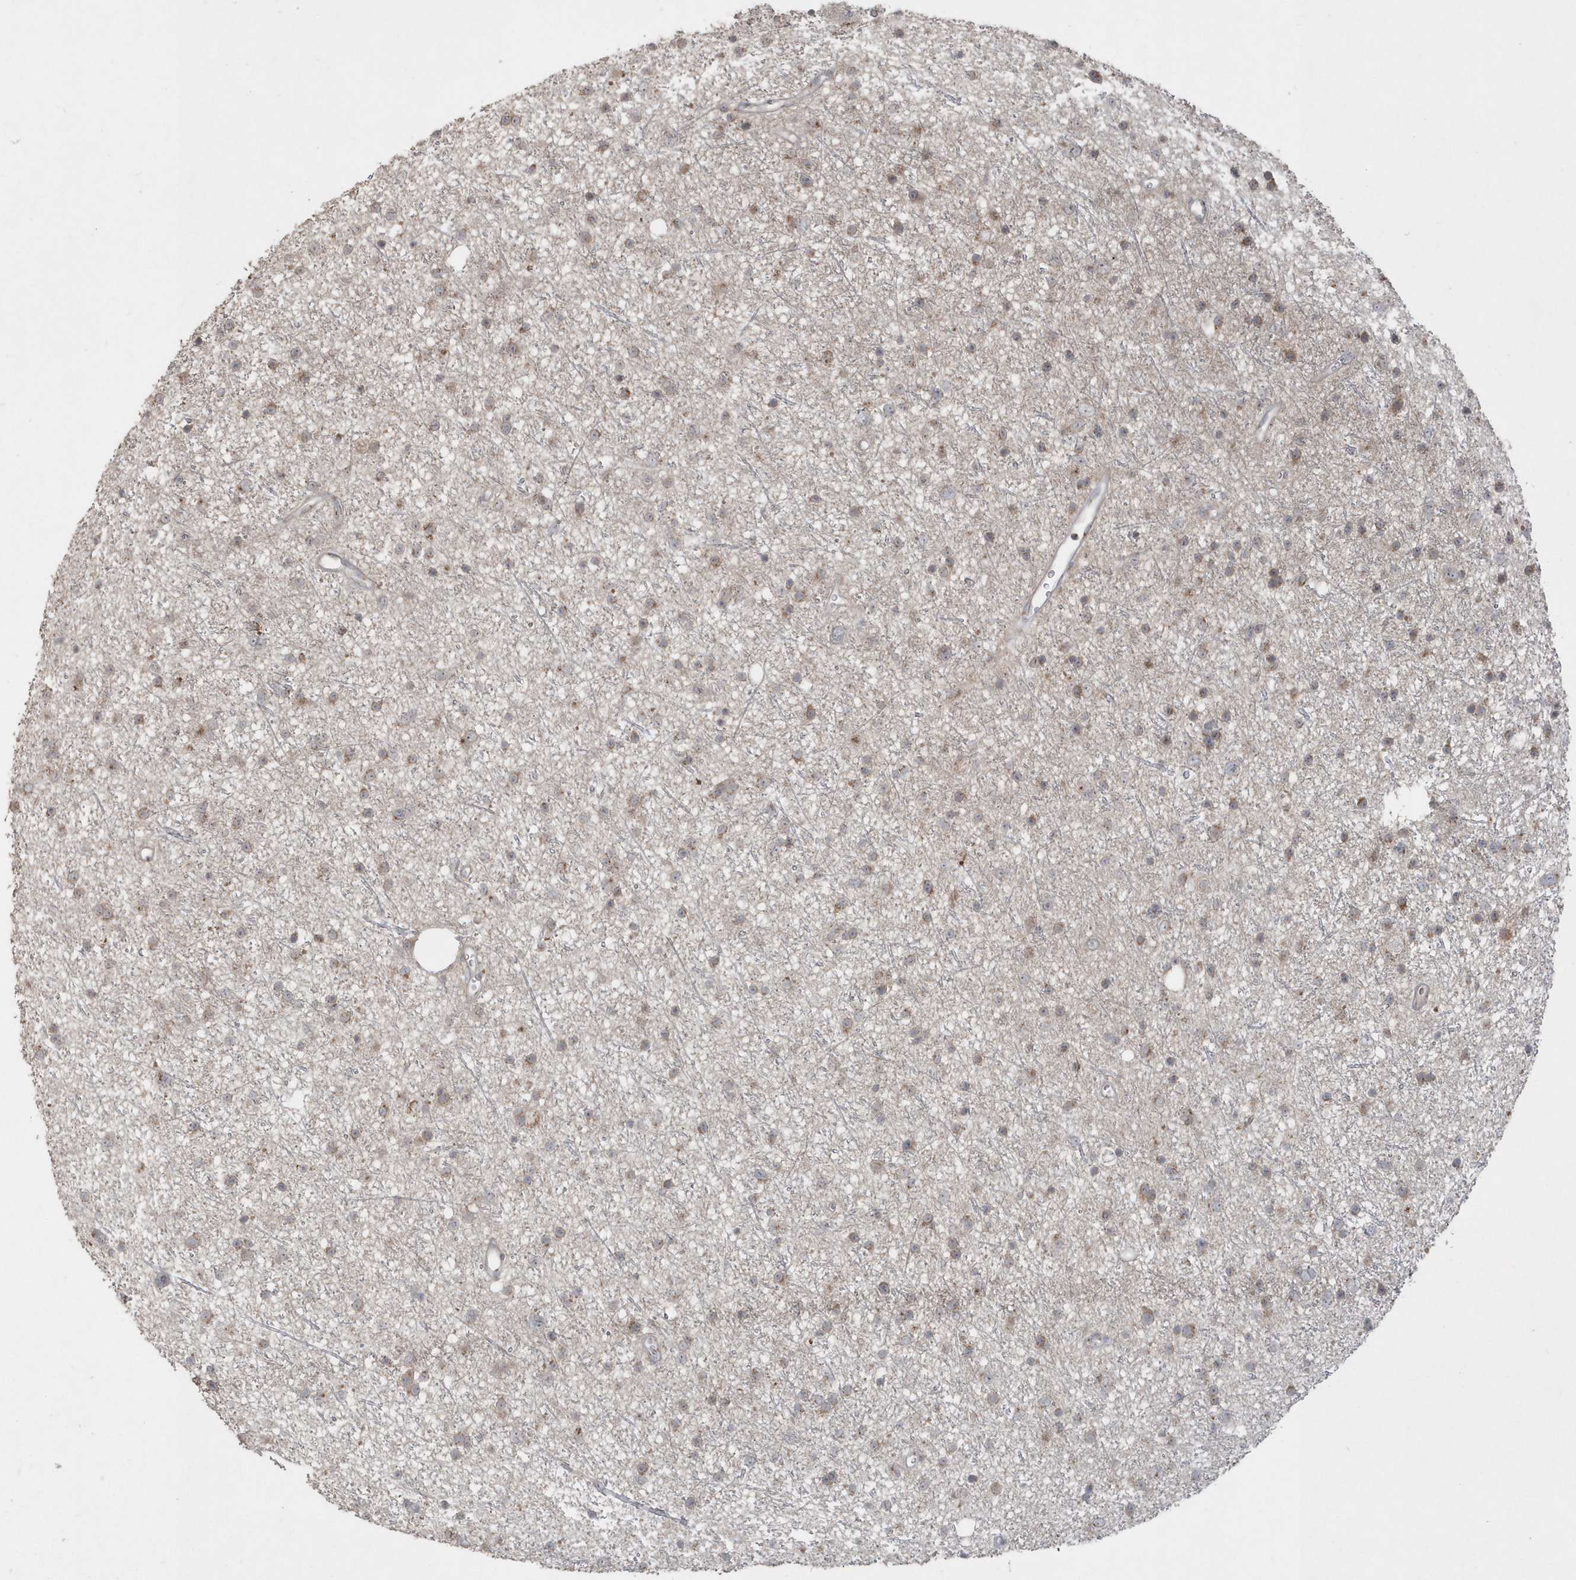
{"staining": {"intensity": "weak", "quantity": "25%-75%", "location": "cytoplasmic/membranous"}, "tissue": "glioma", "cell_type": "Tumor cells", "image_type": "cancer", "snomed": [{"axis": "morphology", "description": "Glioma, malignant, Low grade"}, {"axis": "topography", "description": "Cerebral cortex"}], "caption": "Weak cytoplasmic/membranous staining is present in approximately 25%-75% of tumor cells in malignant low-grade glioma.", "gene": "GEMIN6", "patient": {"sex": "female", "age": 39}}